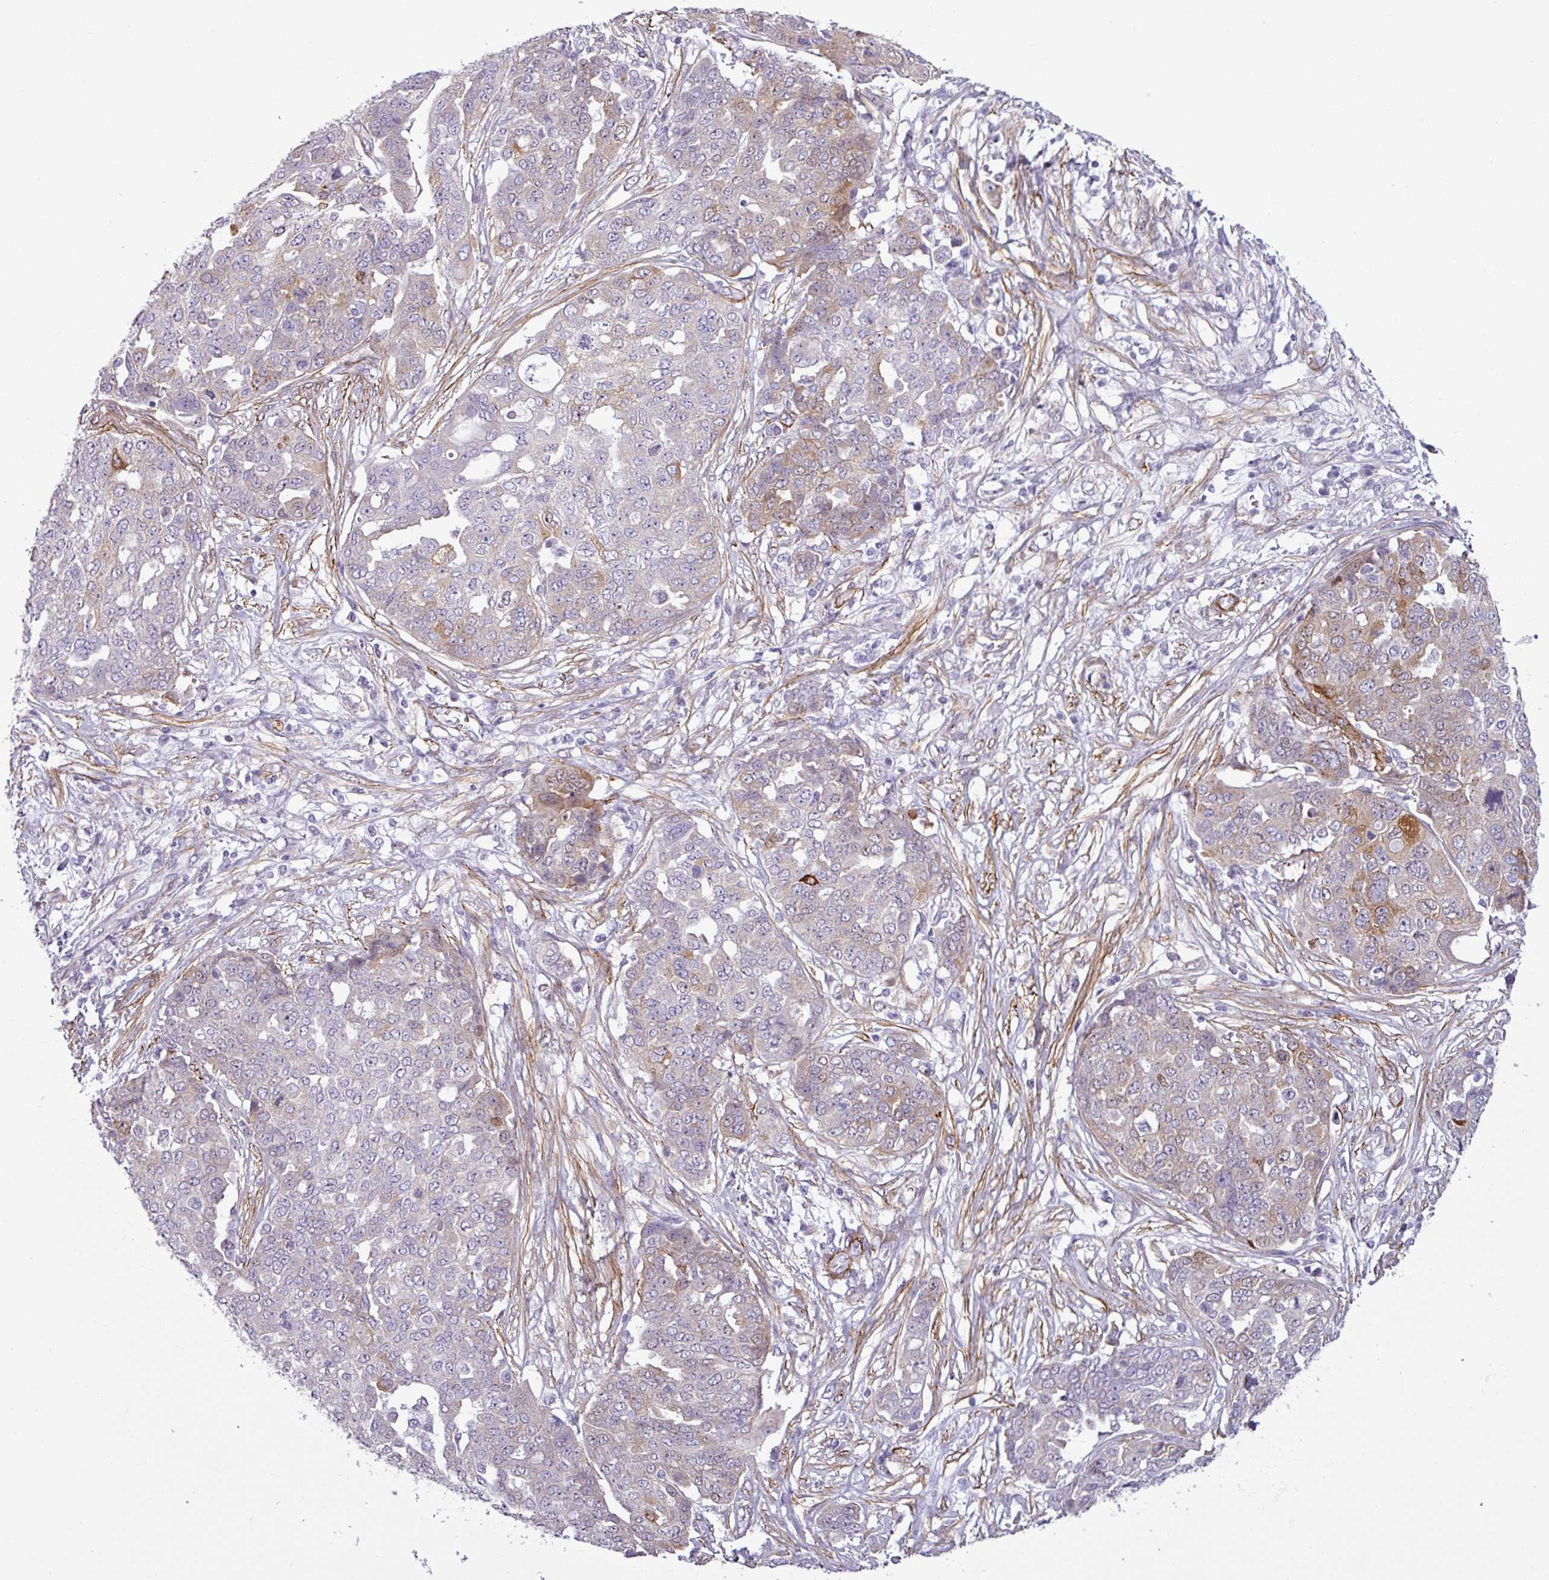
{"staining": {"intensity": "moderate", "quantity": "<25%", "location": "cytoplasmic/membranous"}, "tissue": "ovarian cancer", "cell_type": "Tumor cells", "image_type": "cancer", "snomed": [{"axis": "morphology", "description": "Cystadenocarcinoma, serous, NOS"}, {"axis": "topography", "description": "Soft tissue"}, {"axis": "topography", "description": "Ovary"}], "caption": "This micrograph shows ovarian cancer (serous cystadenocarcinoma) stained with immunohistochemistry to label a protein in brown. The cytoplasmic/membranous of tumor cells show moderate positivity for the protein. Nuclei are counter-stained blue.", "gene": "ATP10A", "patient": {"sex": "female", "age": 57}}